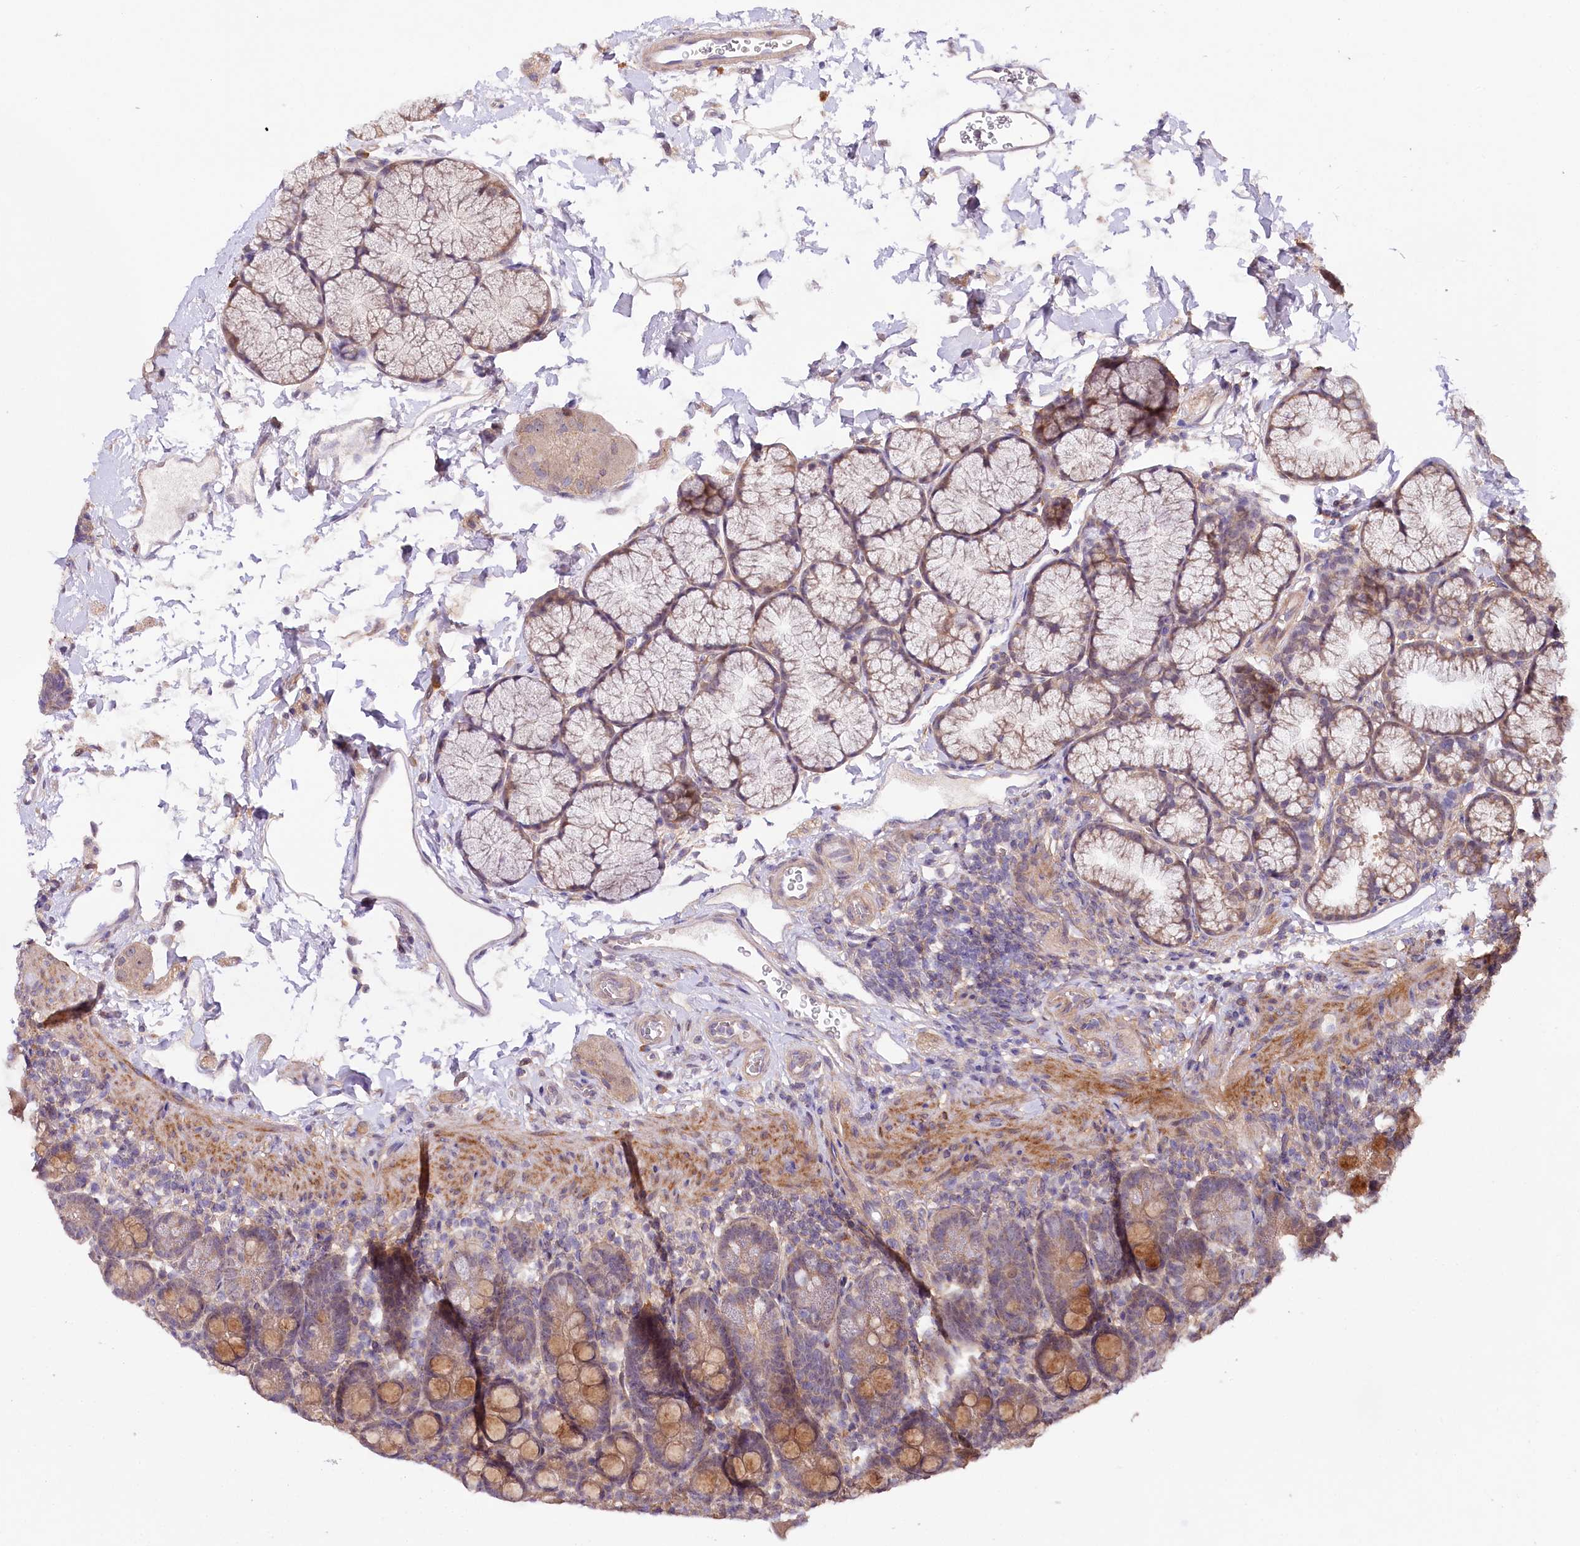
{"staining": {"intensity": "weak", "quantity": "25%-75%", "location": "cytoplasmic/membranous"}, "tissue": "duodenum", "cell_type": "Glandular cells", "image_type": "normal", "snomed": [{"axis": "morphology", "description": "Normal tissue, NOS"}, {"axis": "topography", "description": "Duodenum"}], "caption": "Immunohistochemistry (IHC) (DAB (3,3'-diaminobenzidine)) staining of unremarkable duodenum demonstrates weak cytoplasmic/membranous protein expression in about 25%-75% of glandular cells.", "gene": "PHLDB1", "patient": {"sex": "male", "age": 35}}